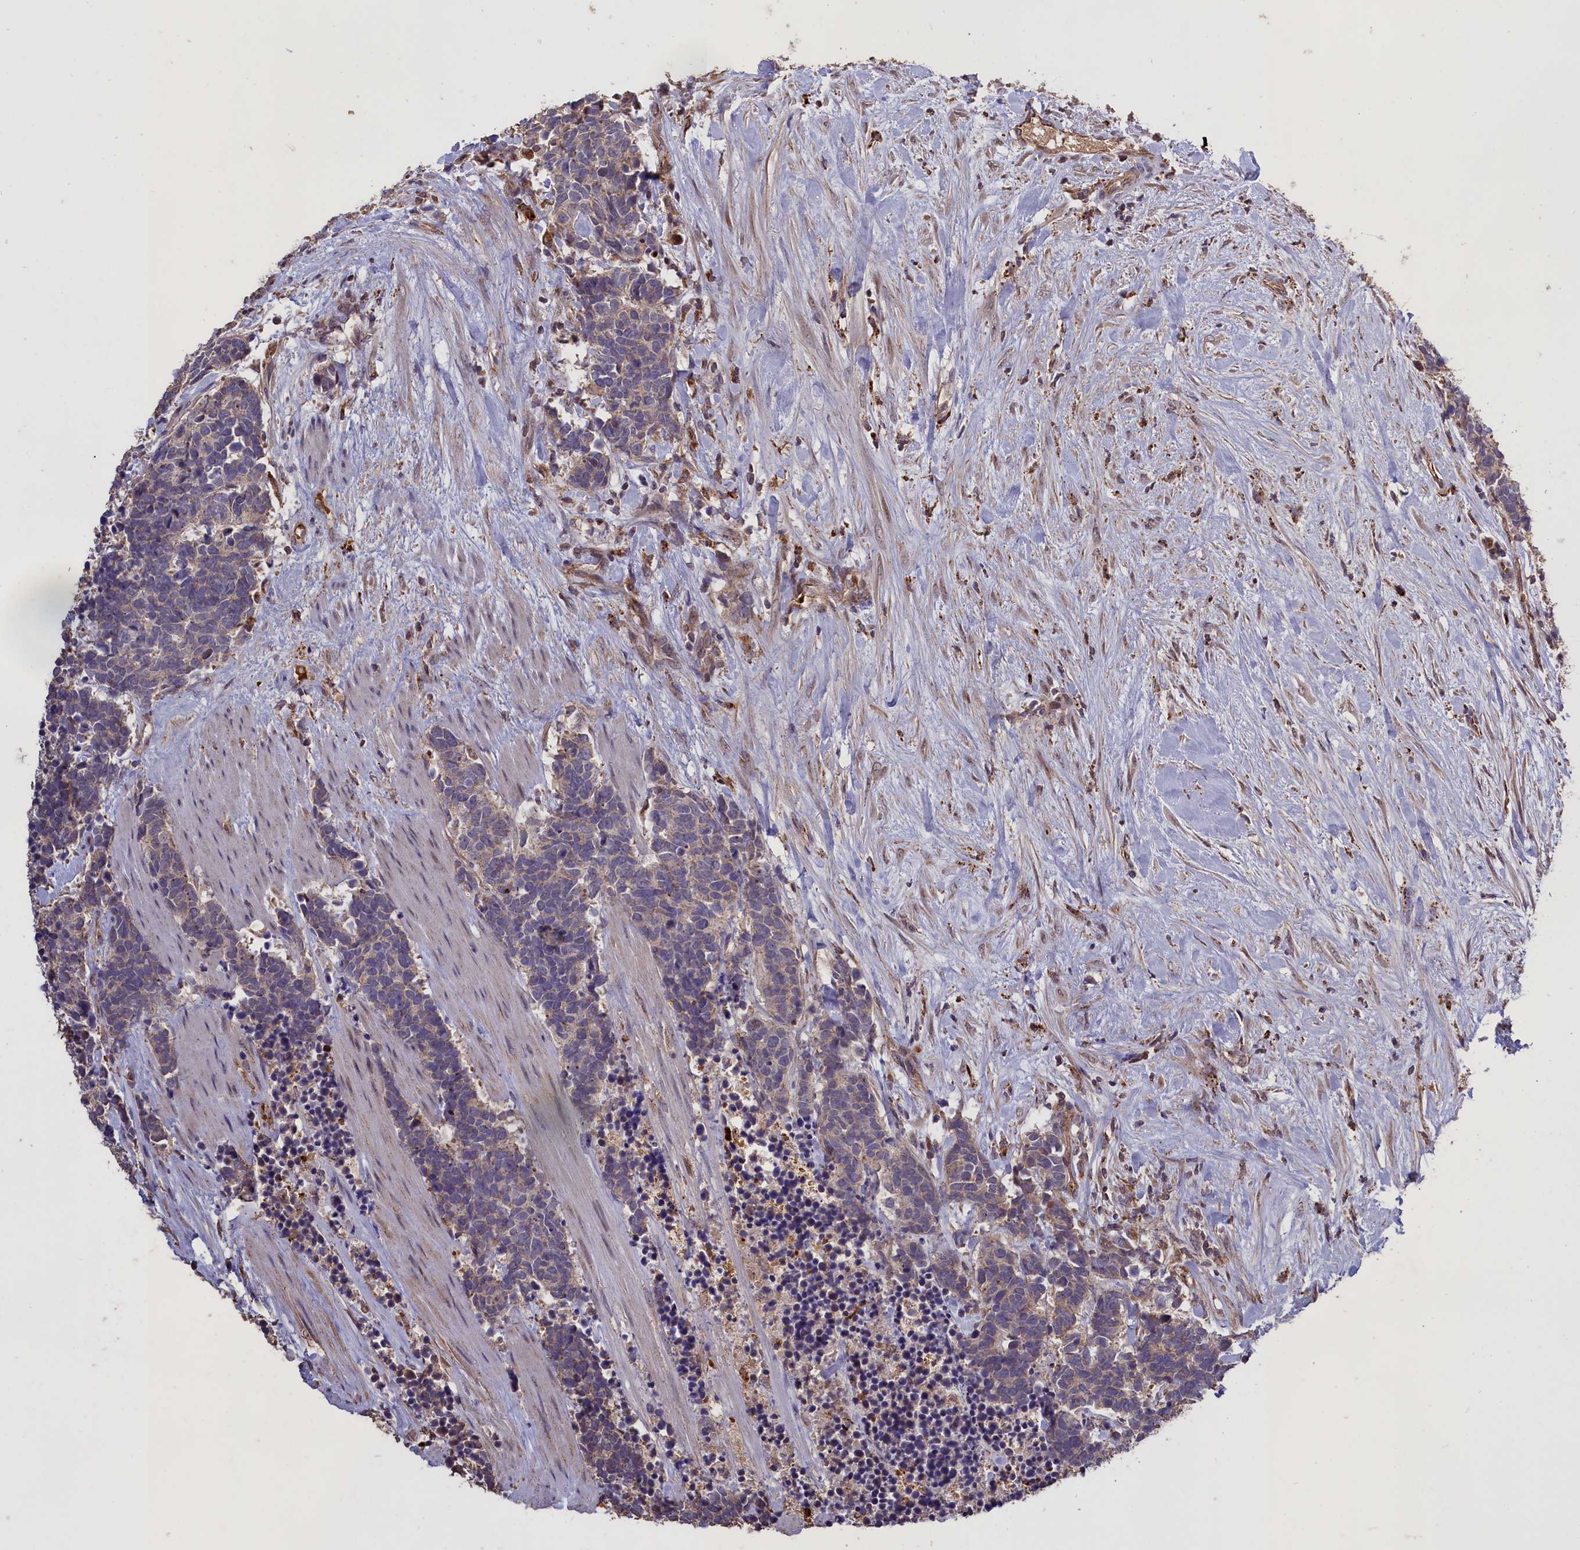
{"staining": {"intensity": "negative", "quantity": "none", "location": "none"}, "tissue": "carcinoid", "cell_type": "Tumor cells", "image_type": "cancer", "snomed": [{"axis": "morphology", "description": "Carcinoma, NOS"}, {"axis": "morphology", "description": "Carcinoid, malignant, NOS"}, {"axis": "topography", "description": "Prostate"}], "caption": "DAB immunohistochemical staining of human malignant carcinoid reveals no significant positivity in tumor cells.", "gene": "CLRN2", "patient": {"sex": "male", "age": 57}}